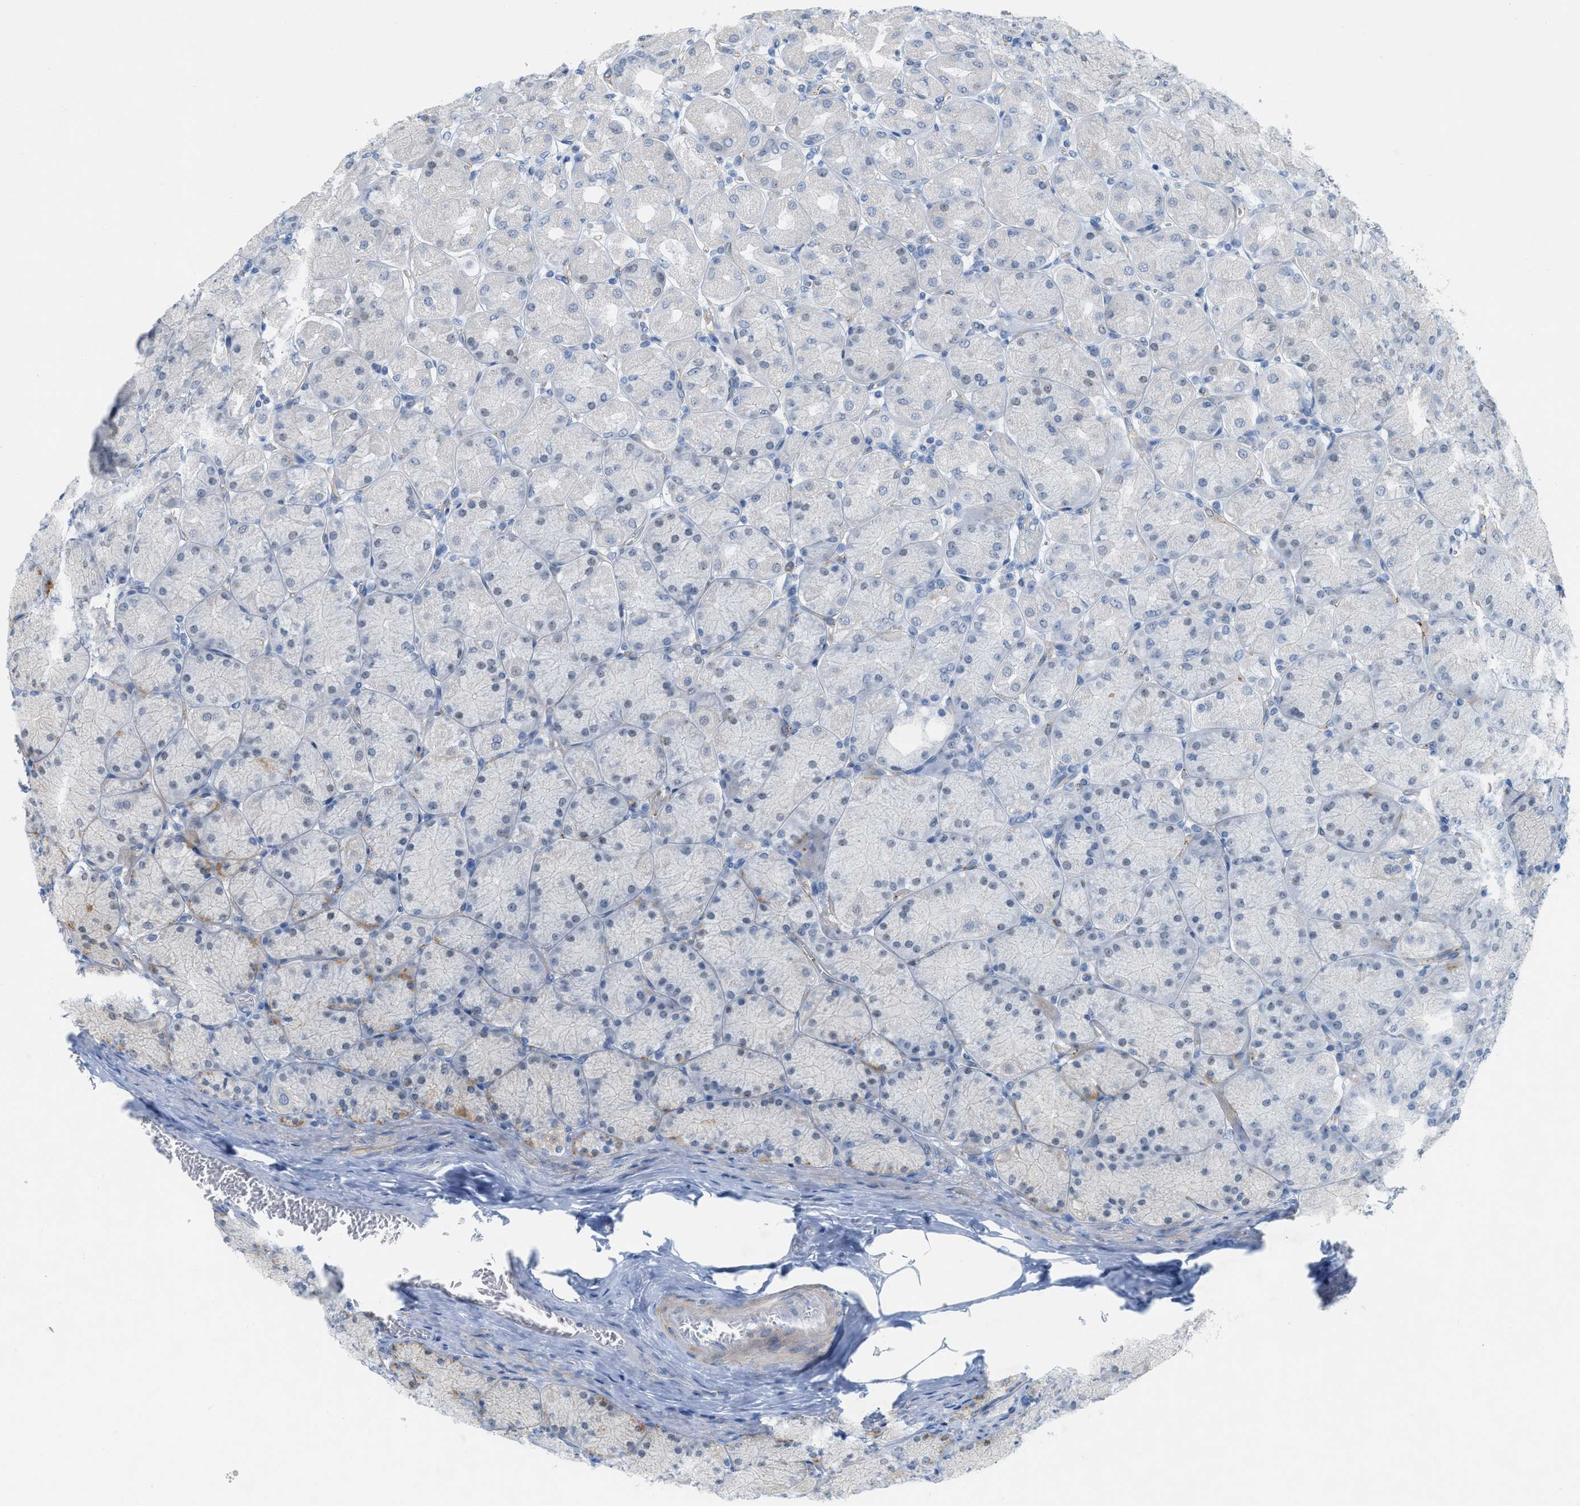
{"staining": {"intensity": "moderate", "quantity": "<25%", "location": "cytoplasmic/membranous"}, "tissue": "stomach", "cell_type": "Glandular cells", "image_type": "normal", "snomed": [{"axis": "morphology", "description": "Normal tissue, NOS"}, {"axis": "topography", "description": "Stomach, upper"}], "caption": "Moderate cytoplasmic/membranous protein positivity is seen in about <25% of glandular cells in stomach. (DAB IHC with brightfield microscopy, high magnification).", "gene": "HLTF", "patient": {"sex": "female", "age": 56}}